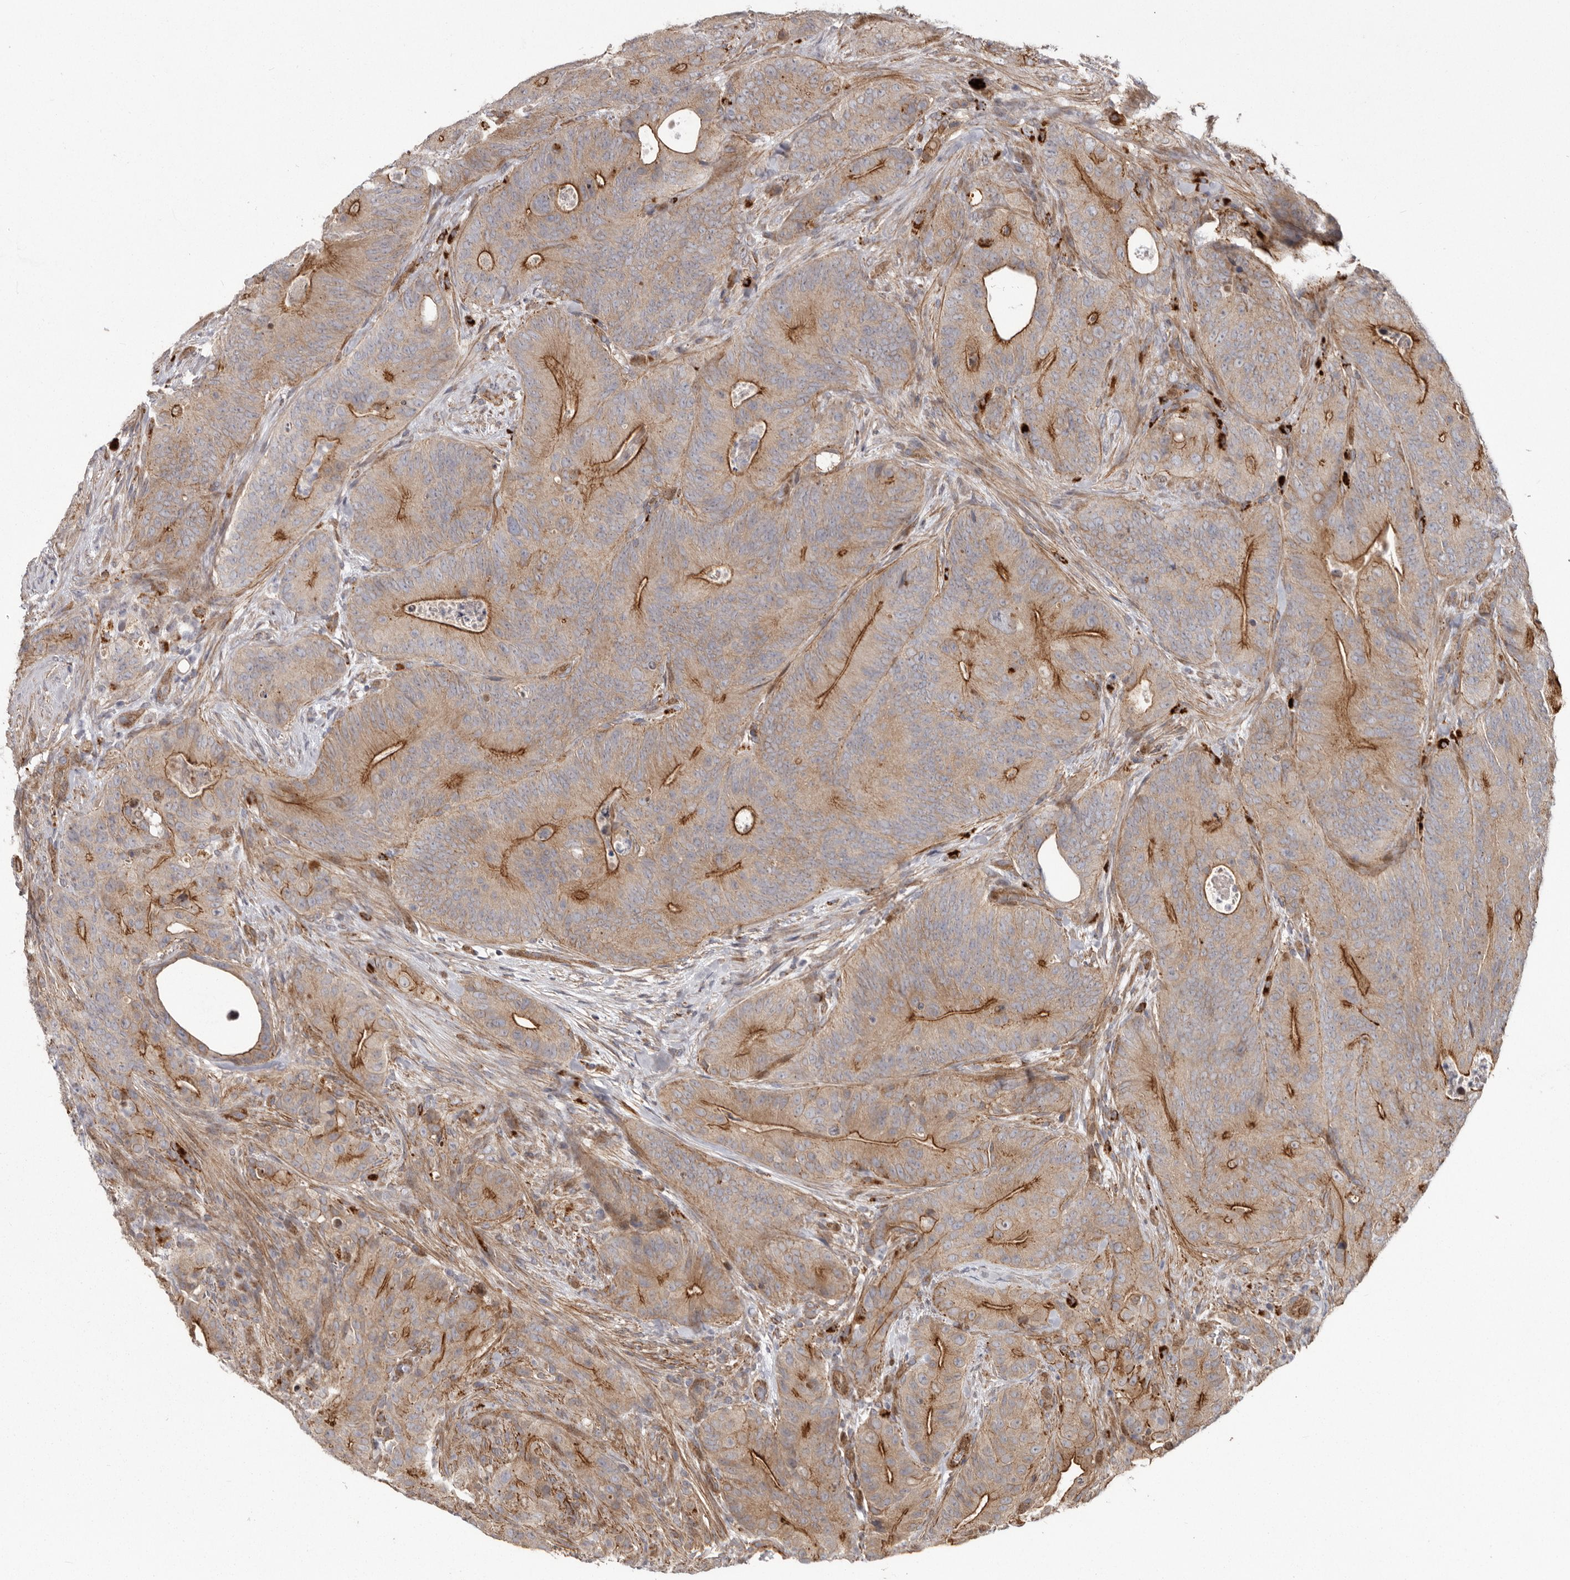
{"staining": {"intensity": "moderate", "quantity": ">75%", "location": "cytoplasmic/membranous"}, "tissue": "colorectal cancer", "cell_type": "Tumor cells", "image_type": "cancer", "snomed": [{"axis": "morphology", "description": "Normal tissue, NOS"}, {"axis": "topography", "description": "Colon"}], "caption": "Colorectal cancer was stained to show a protein in brown. There is medium levels of moderate cytoplasmic/membranous positivity in approximately >75% of tumor cells. (DAB = brown stain, brightfield microscopy at high magnification).", "gene": "NUP43", "patient": {"sex": "female", "age": 82}}